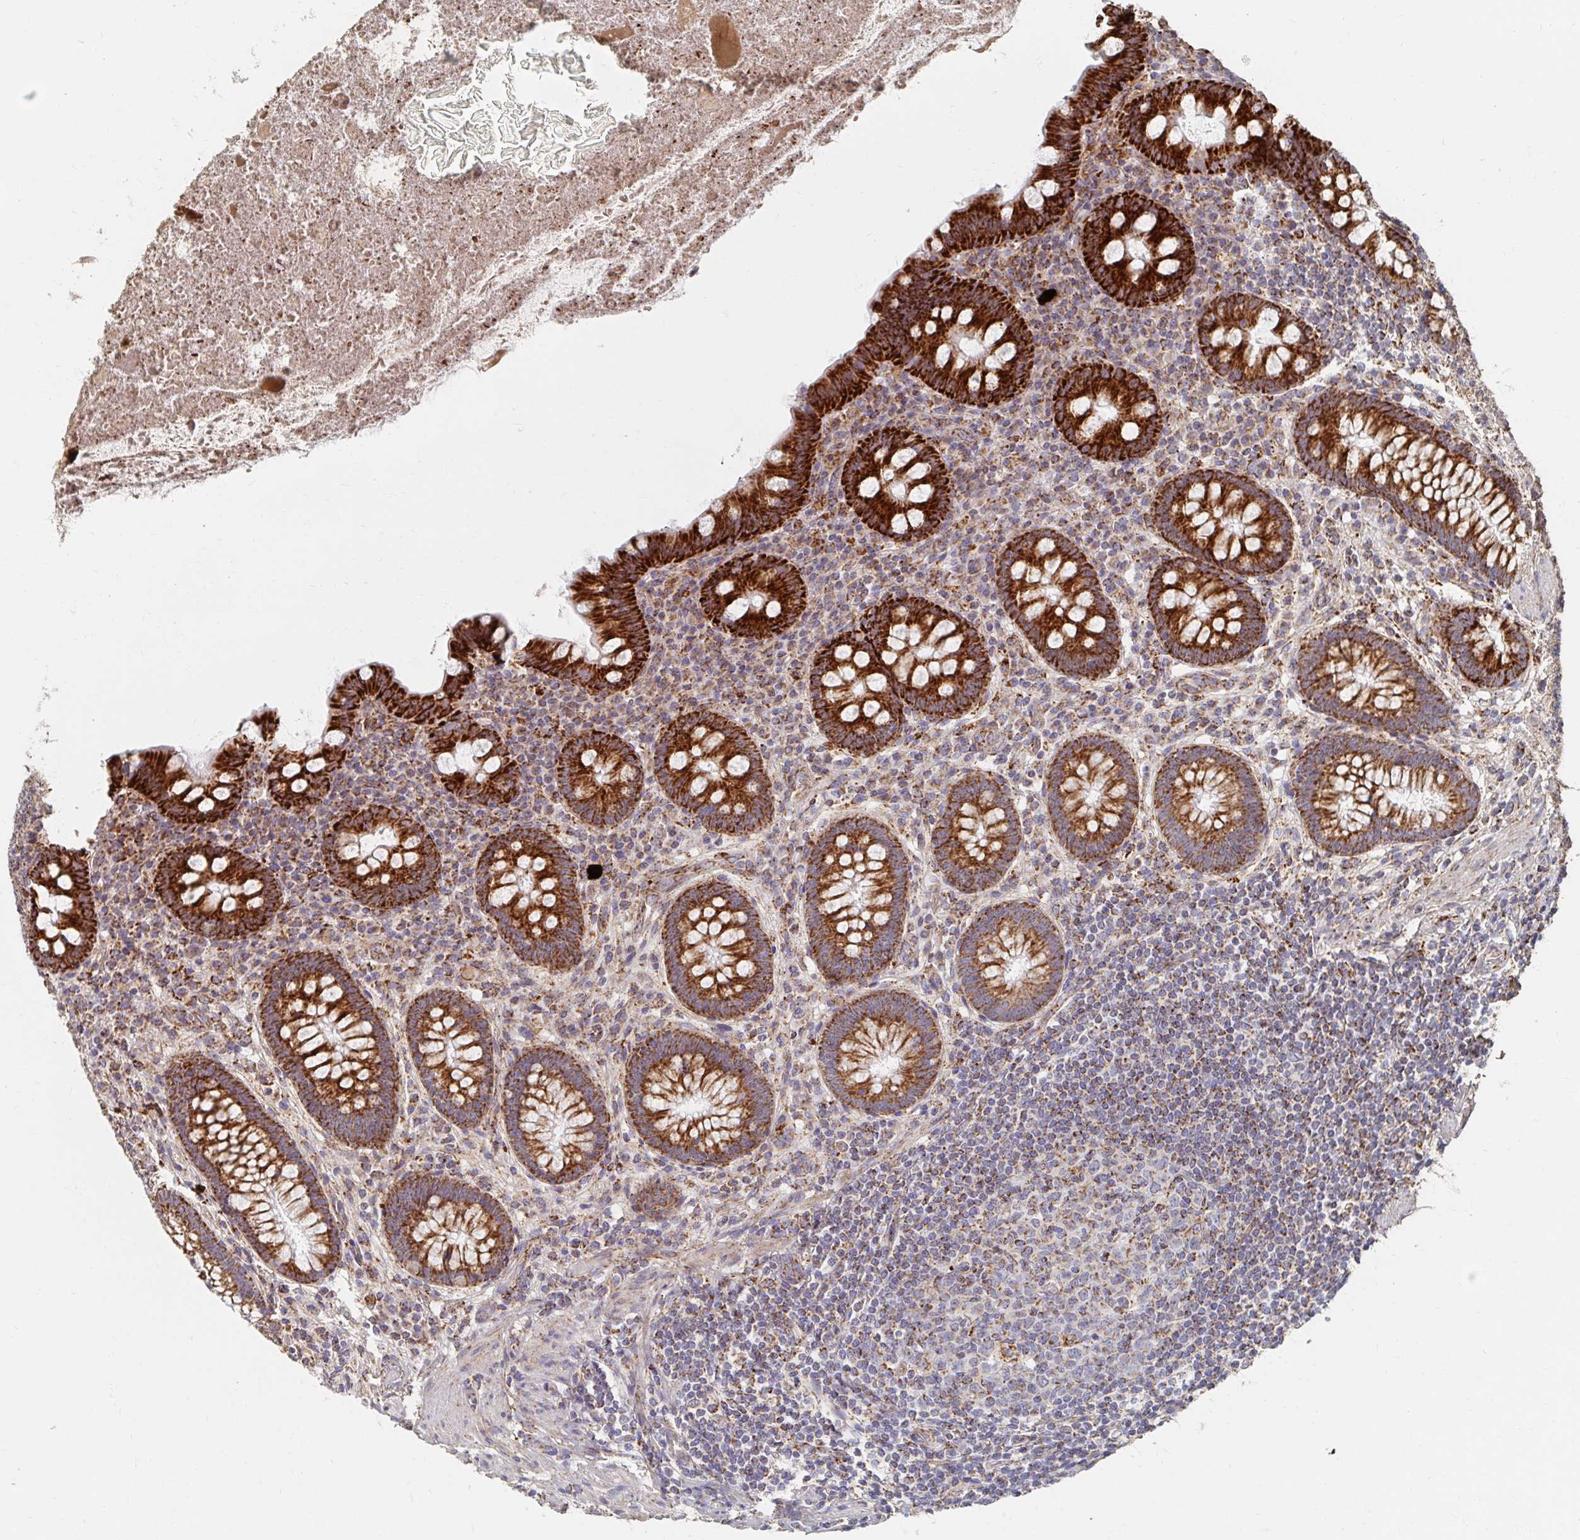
{"staining": {"intensity": "strong", "quantity": ">75%", "location": "cytoplasmic/membranous"}, "tissue": "appendix", "cell_type": "Glandular cells", "image_type": "normal", "snomed": [{"axis": "morphology", "description": "Normal tissue, NOS"}, {"axis": "topography", "description": "Appendix"}], "caption": "About >75% of glandular cells in normal human appendix reveal strong cytoplasmic/membranous protein positivity as visualized by brown immunohistochemical staining.", "gene": "MAVS", "patient": {"sex": "male", "age": 71}}